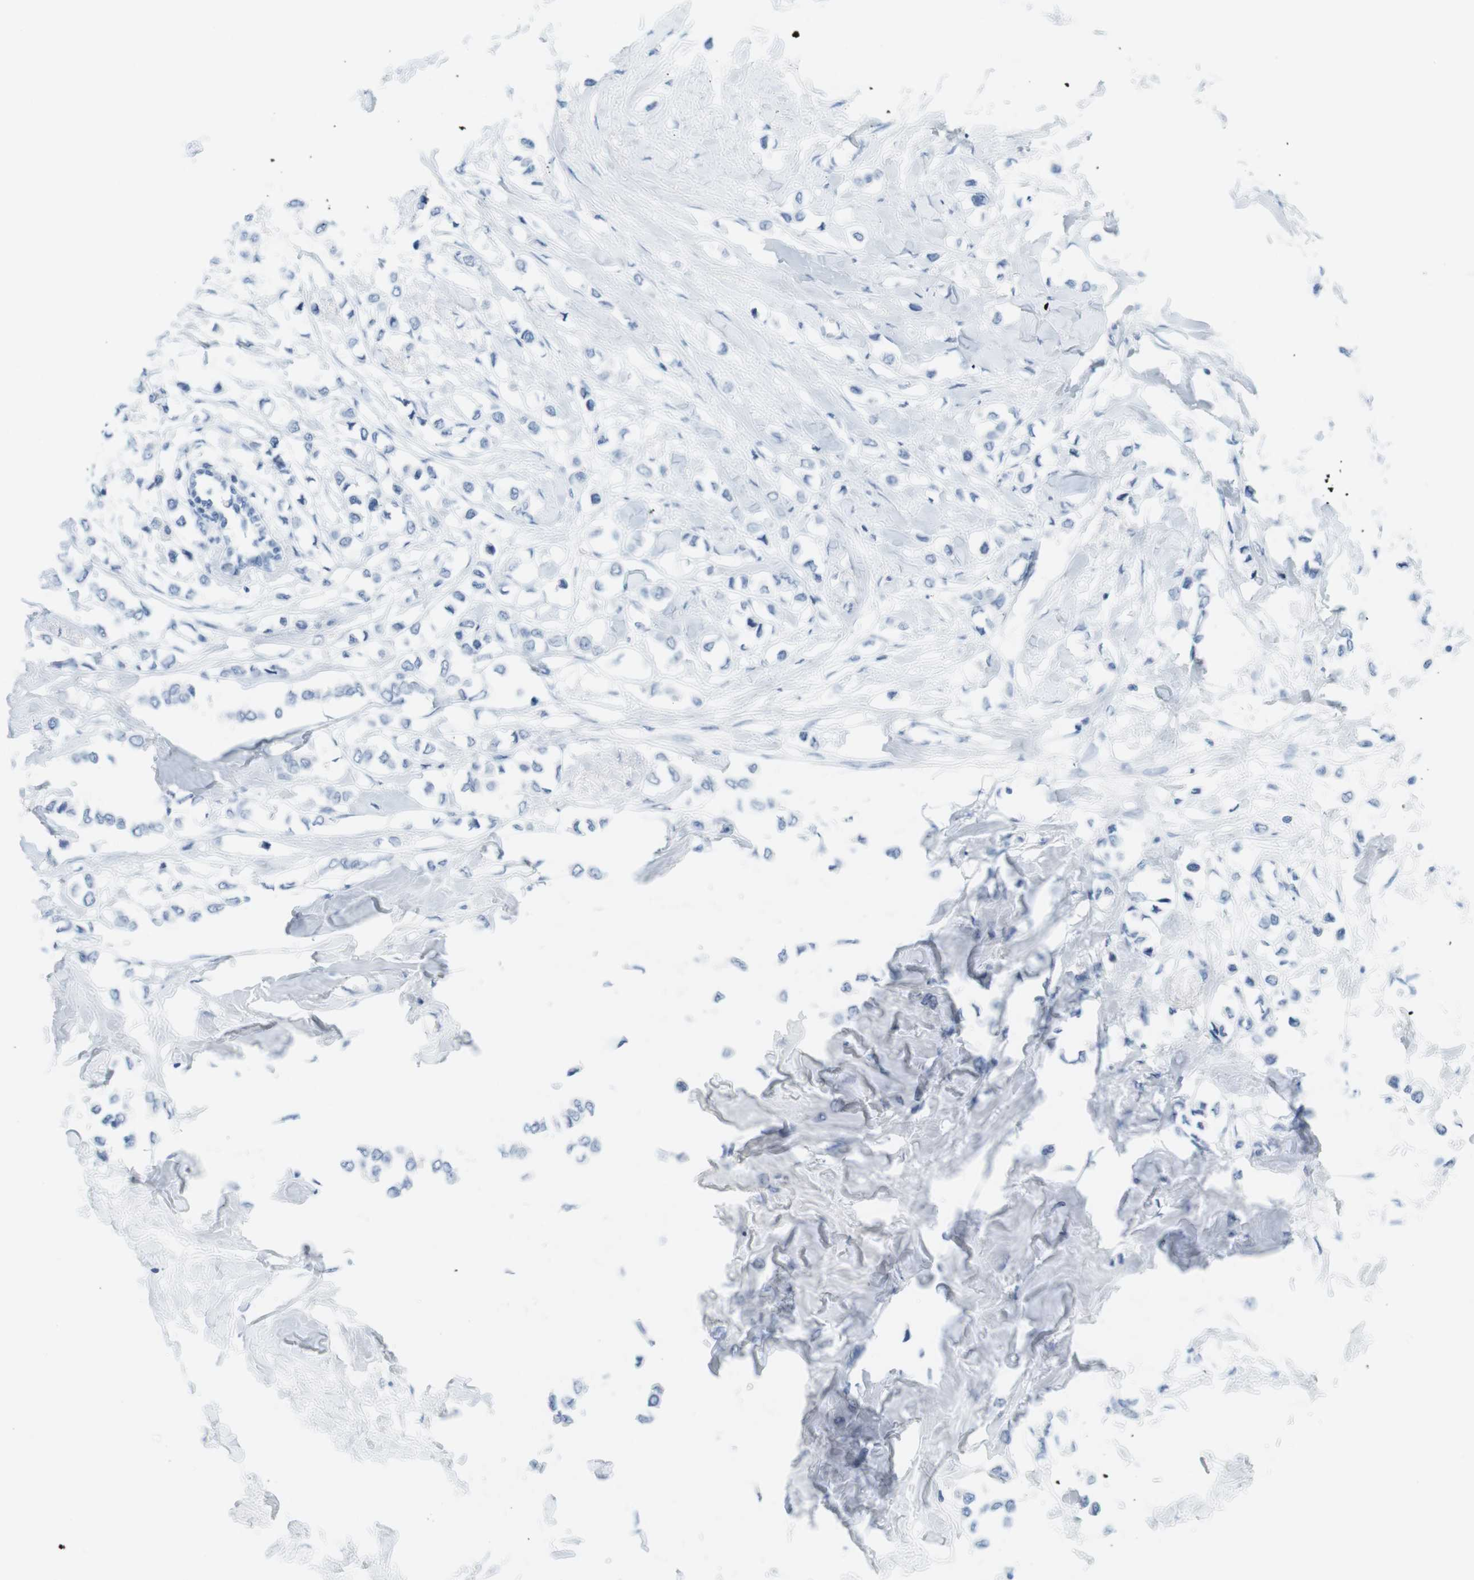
{"staining": {"intensity": "negative", "quantity": "none", "location": "none"}, "tissue": "breast cancer", "cell_type": "Tumor cells", "image_type": "cancer", "snomed": [{"axis": "morphology", "description": "Lobular carcinoma"}, {"axis": "topography", "description": "Breast"}], "caption": "High power microscopy micrograph of an immunohistochemistry (IHC) image of breast cancer (lobular carcinoma), revealing no significant positivity in tumor cells.", "gene": "TNNT2", "patient": {"sex": "female", "age": 51}}